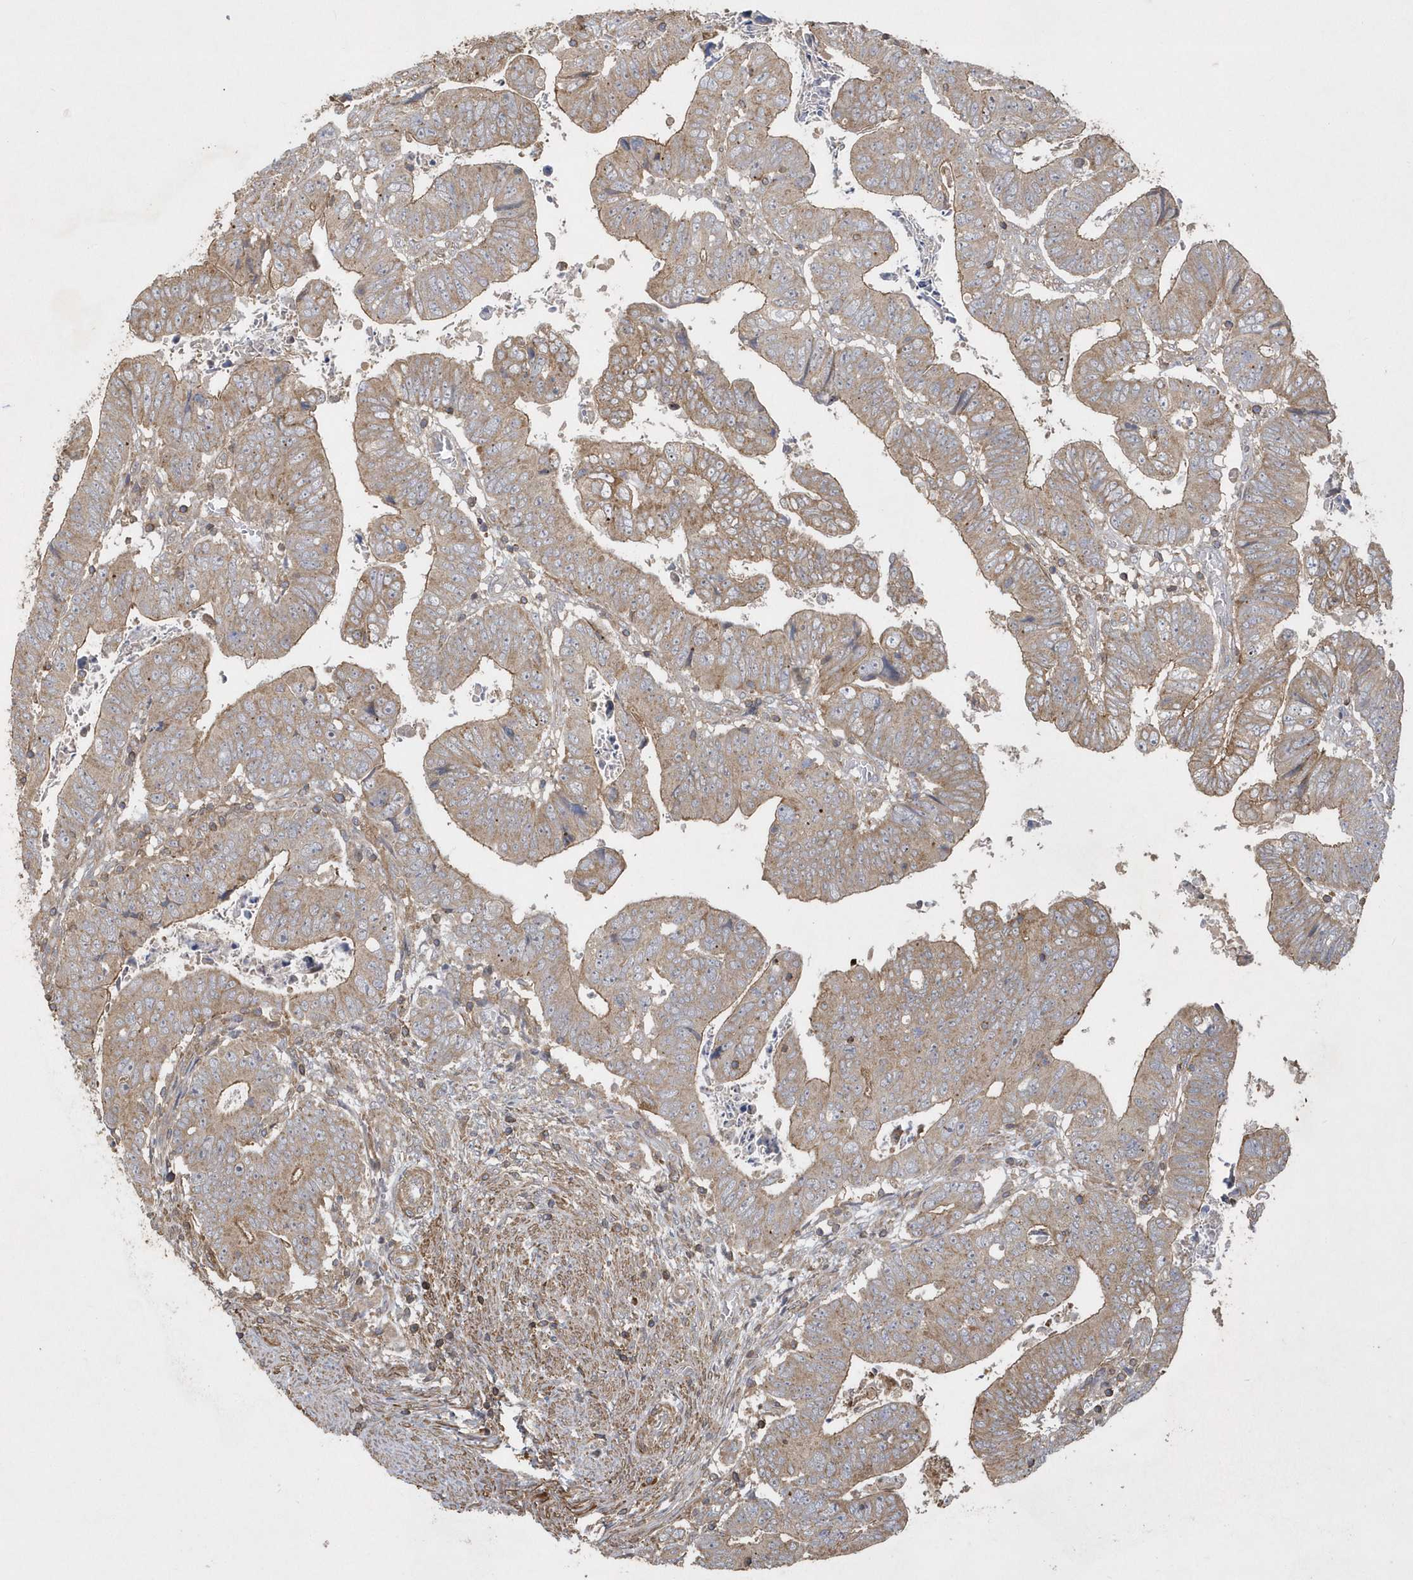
{"staining": {"intensity": "moderate", "quantity": "25%-75%", "location": "cytoplasmic/membranous"}, "tissue": "colorectal cancer", "cell_type": "Tumor cells", "image_type": "cancer", "snomed": [{"axis": "morphology", "description": "Normal tissue, NOS"}, {"axis": "morphology", "description": "Adenocarcinoma, NOS"}, {"axis": "topography", "description": "Rectum"}], "caption": "Colorectal cancer (adenocarcinoma) tissue shows moderate cytoplasmic/membranous expression in approximately 25%-75% of tumor cells Nuclei are stained in blue.", "gene": "SENP8", "patient": {"sex": "female", "age": 65}}